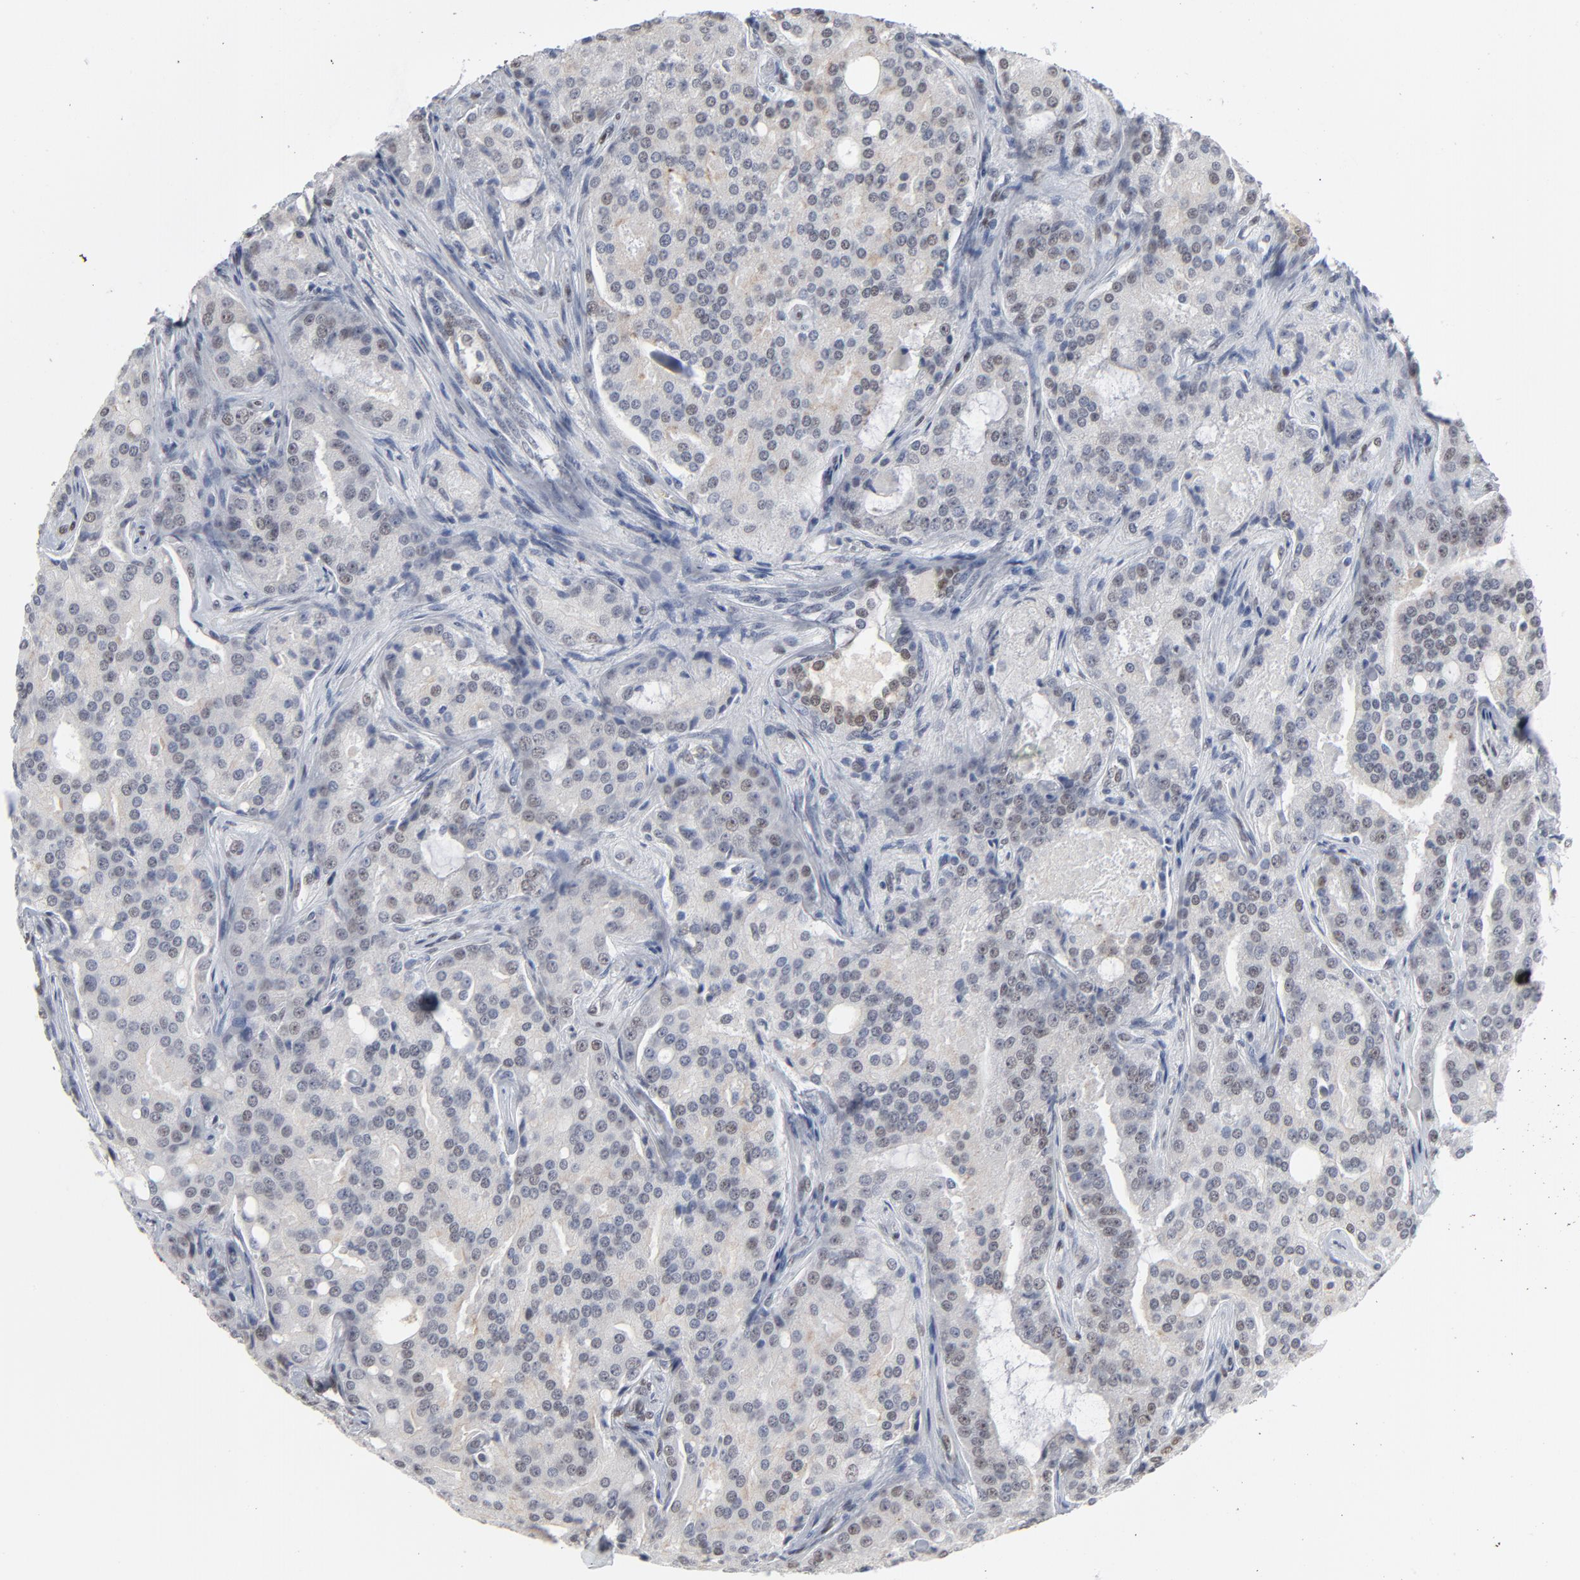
{"staining": {"intensity": "negative", "quantity": "none", "location": "none"}, "tissue": "prostate cancer", "cell_type": "Tumor cells", "image_type": "cancer", "snomed": [{"axis": "morphology", "description": "Adenocarcinoma, High grade"}, {"axis": "topography", "description": "Prostate"}], "caption": "Tumor cells are negative for brown protein staining in high-grade adenocarcinoma (prostate).", "gene": "ATF7", "patient": {"sex": "male", "age": 72}}